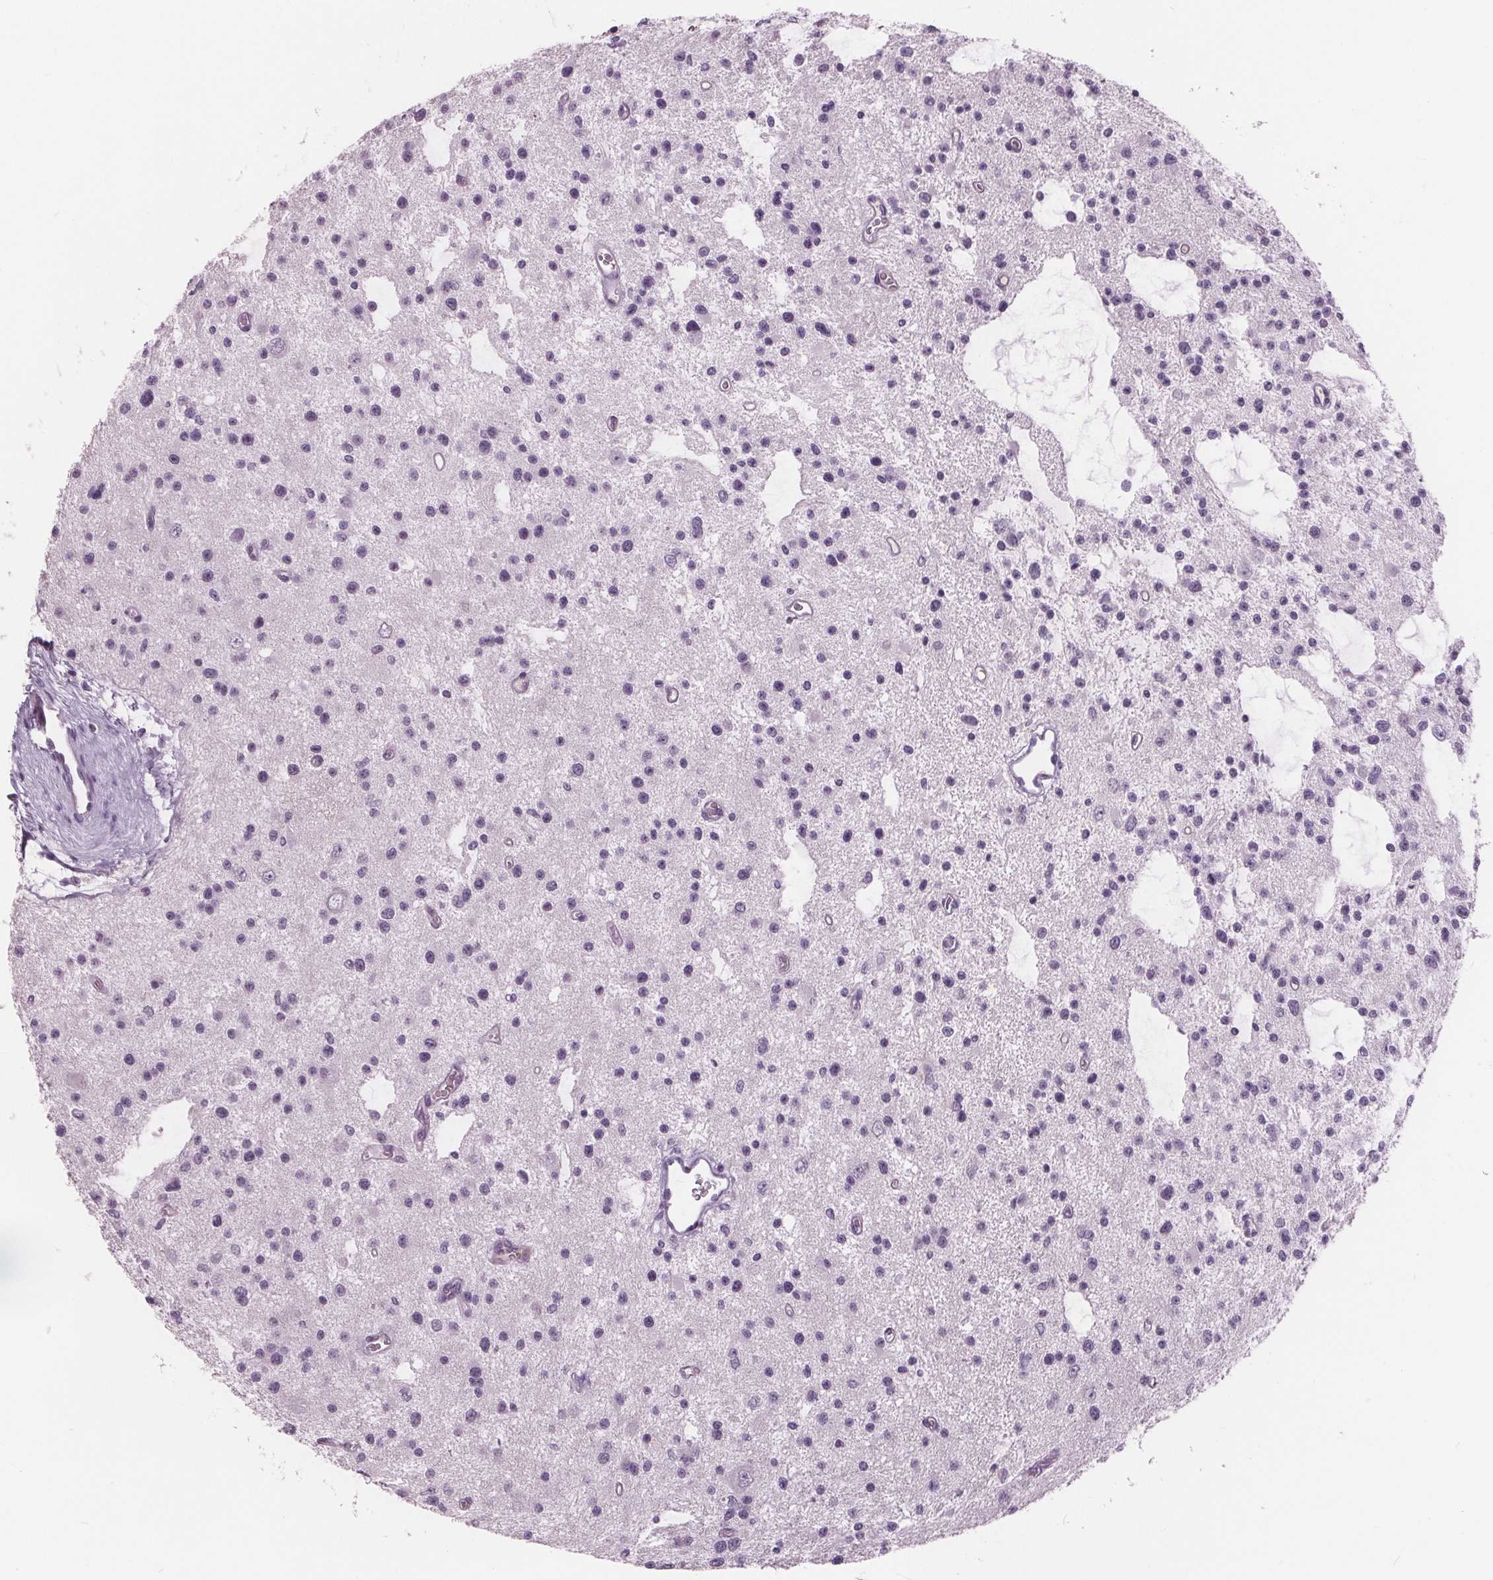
{"staining": {"intensity": "negative", "quantity": "none", "location": "none"}, "tissue": "glioma", "cell_type": "Tumor cells", "image_type": "cancer", "snomed": [{"axis": "morphology", "description": "Glioma, malignant, Low grade"}, {"axis": "topography", "description": "Brain"}], "caption": "IHC of human glioma demonstrates no staining in tumor cells.", "gene": "AMBP", "patient": {"sex": "male", "age": 43}}